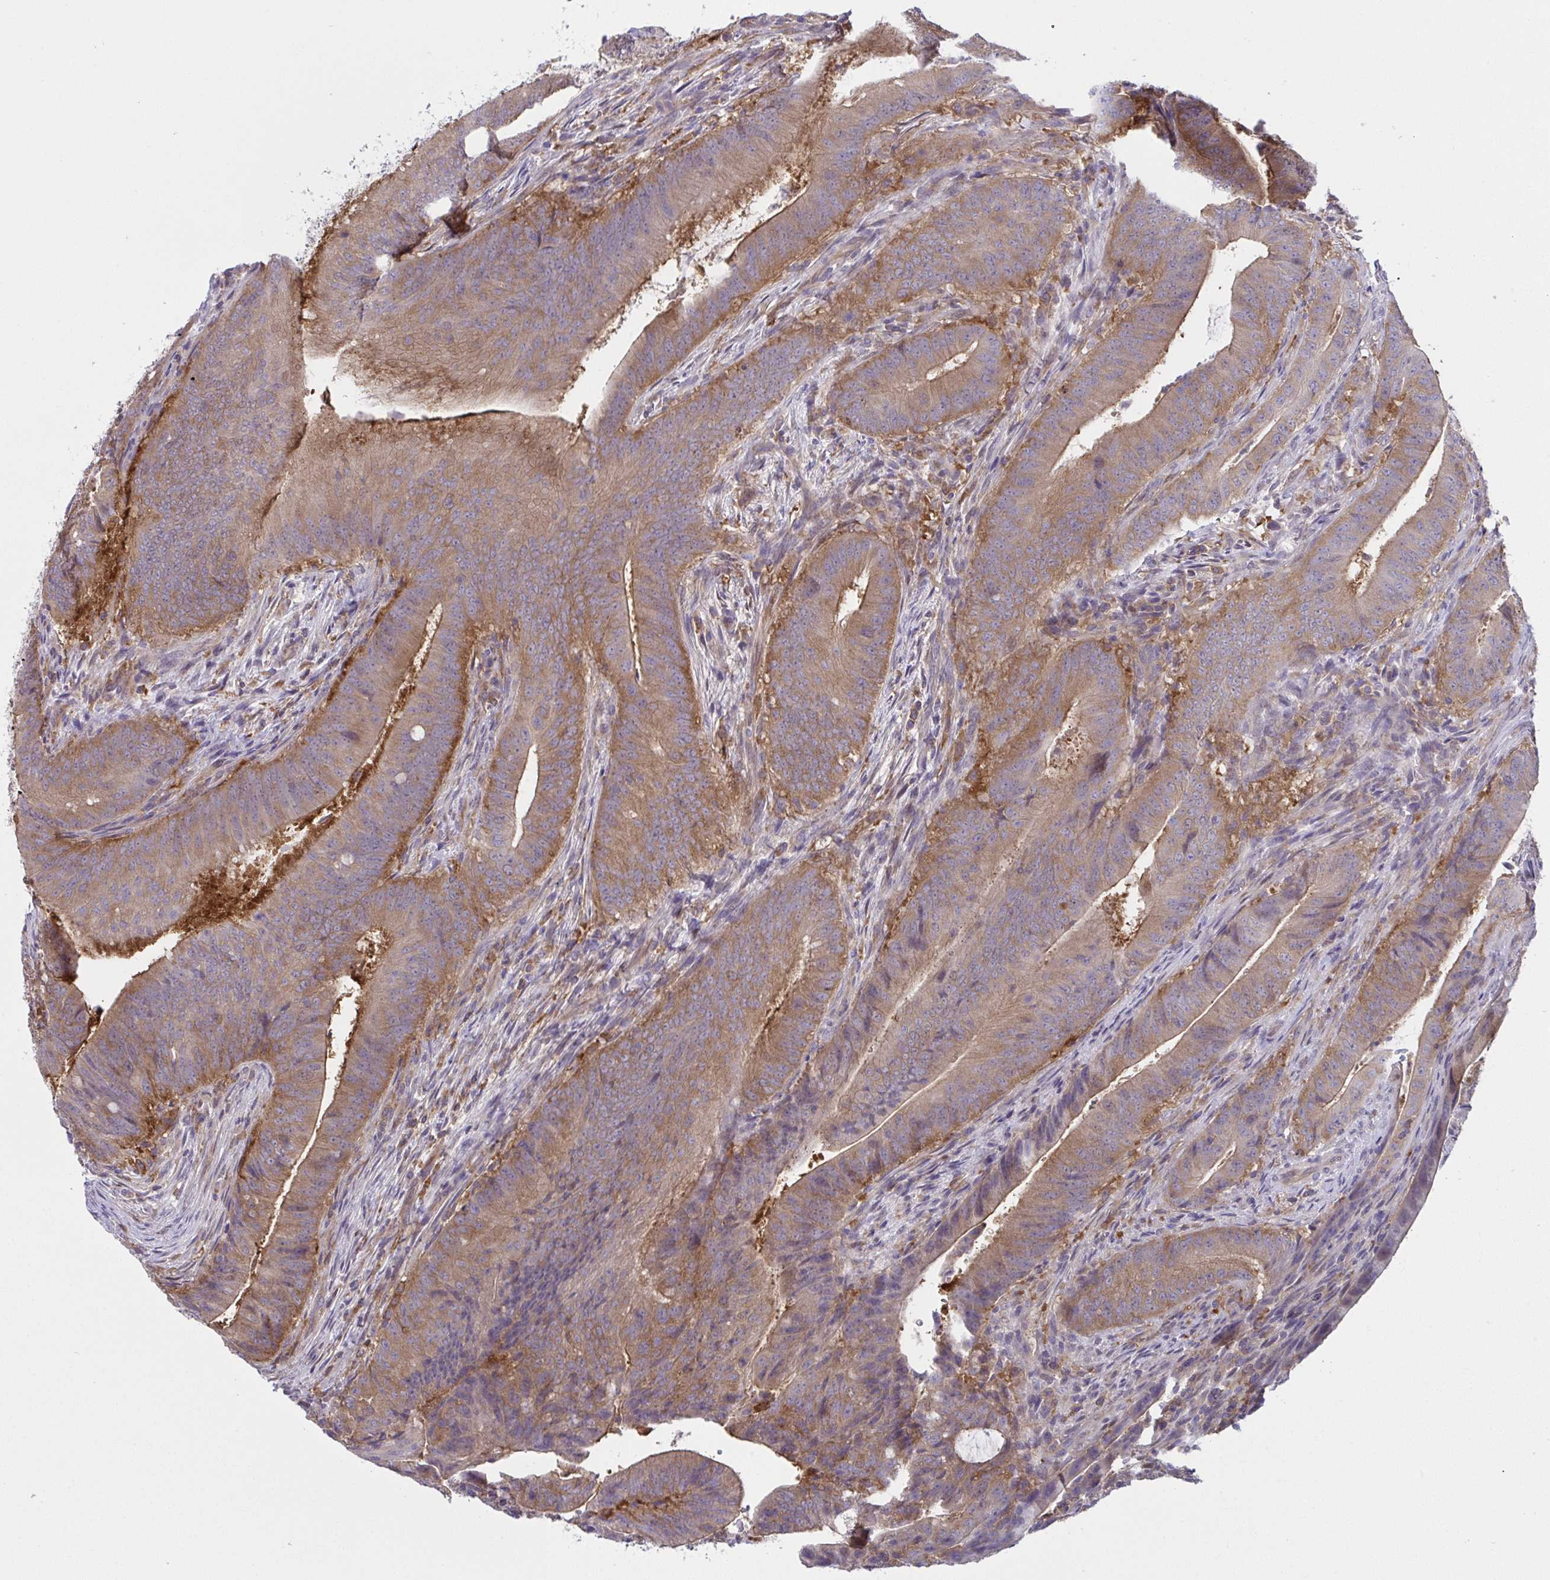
{"staining": {"intensity": "moderate", "quantity": ">75%", "location": "cytoplasmic/membranous"}, "tissue": "colorectal cancer", "cell_type": "Tumor cells", "image_type": "cancer", "snomed": [{"axis": "morphology", "description": "Adenocarcinoma, NOS"}, {"axis": "topography", "description": "Colon"}], "caption": "Colorectal adenocarcinoma stained for a protein displays moderate cytoplasmic/membranous positivity in tumor cells.", "gene": "ALDH16A1", "patient": {"sex": "female", "age": 43}}